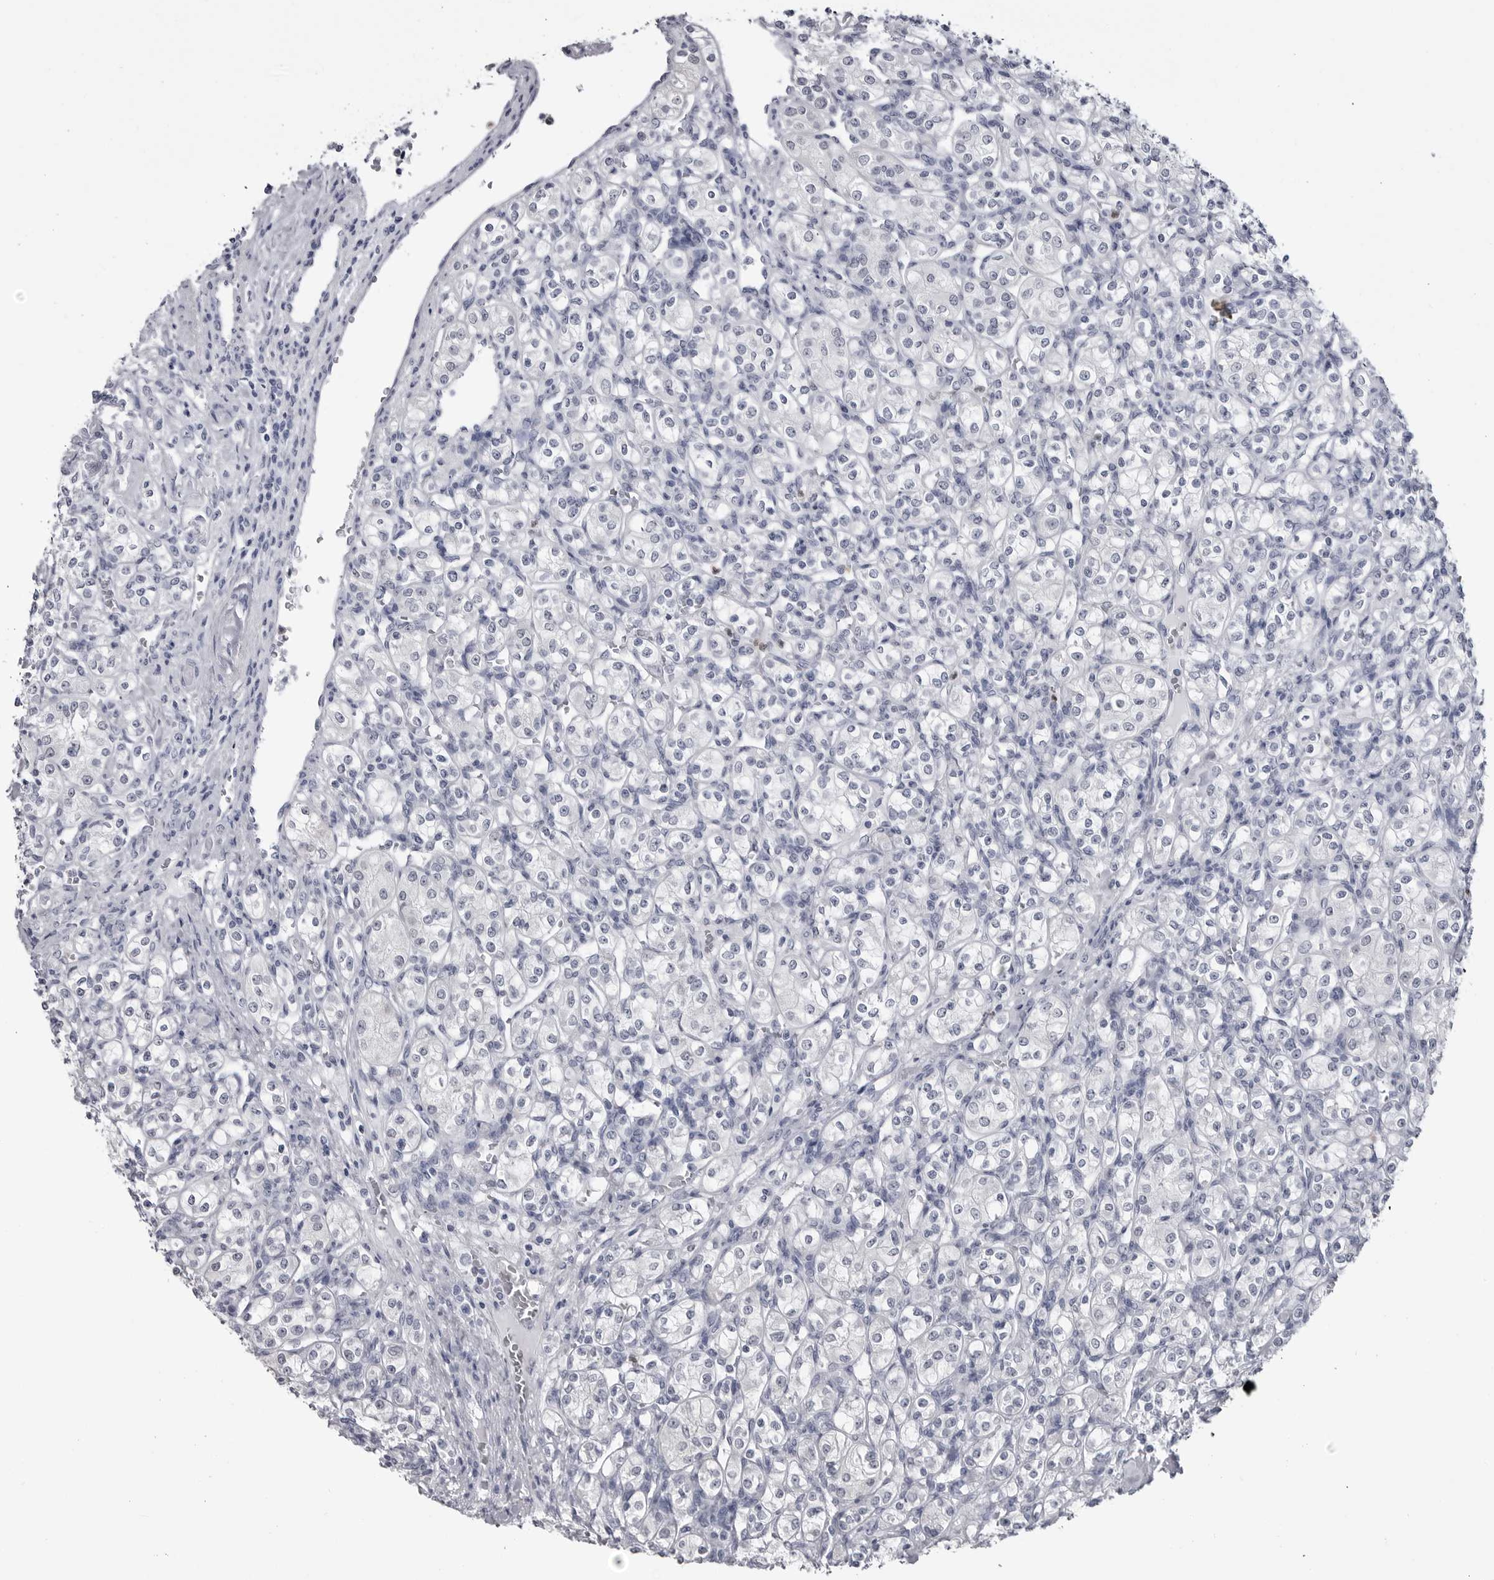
{"staining": {"intensity": "negative", "quantity": "none", "location": "none"}, "tissue": "renal cancer", "cell_type": "Tumor cells", "image_type": "cancer", "snomed": [{"axis": "morphology", "description": "Adenocarcinoma, NOS"}, {"axis": "topography", "description": "Kidney"}], "caption": "High power microscopy histopathology image of an immunohistochemistry (IHC) photomicrograph of renal cancer, revealing no significant positivity in tumor cells.", "gene": "STAP2", "patient": {"sex": "male", "age": 77}}